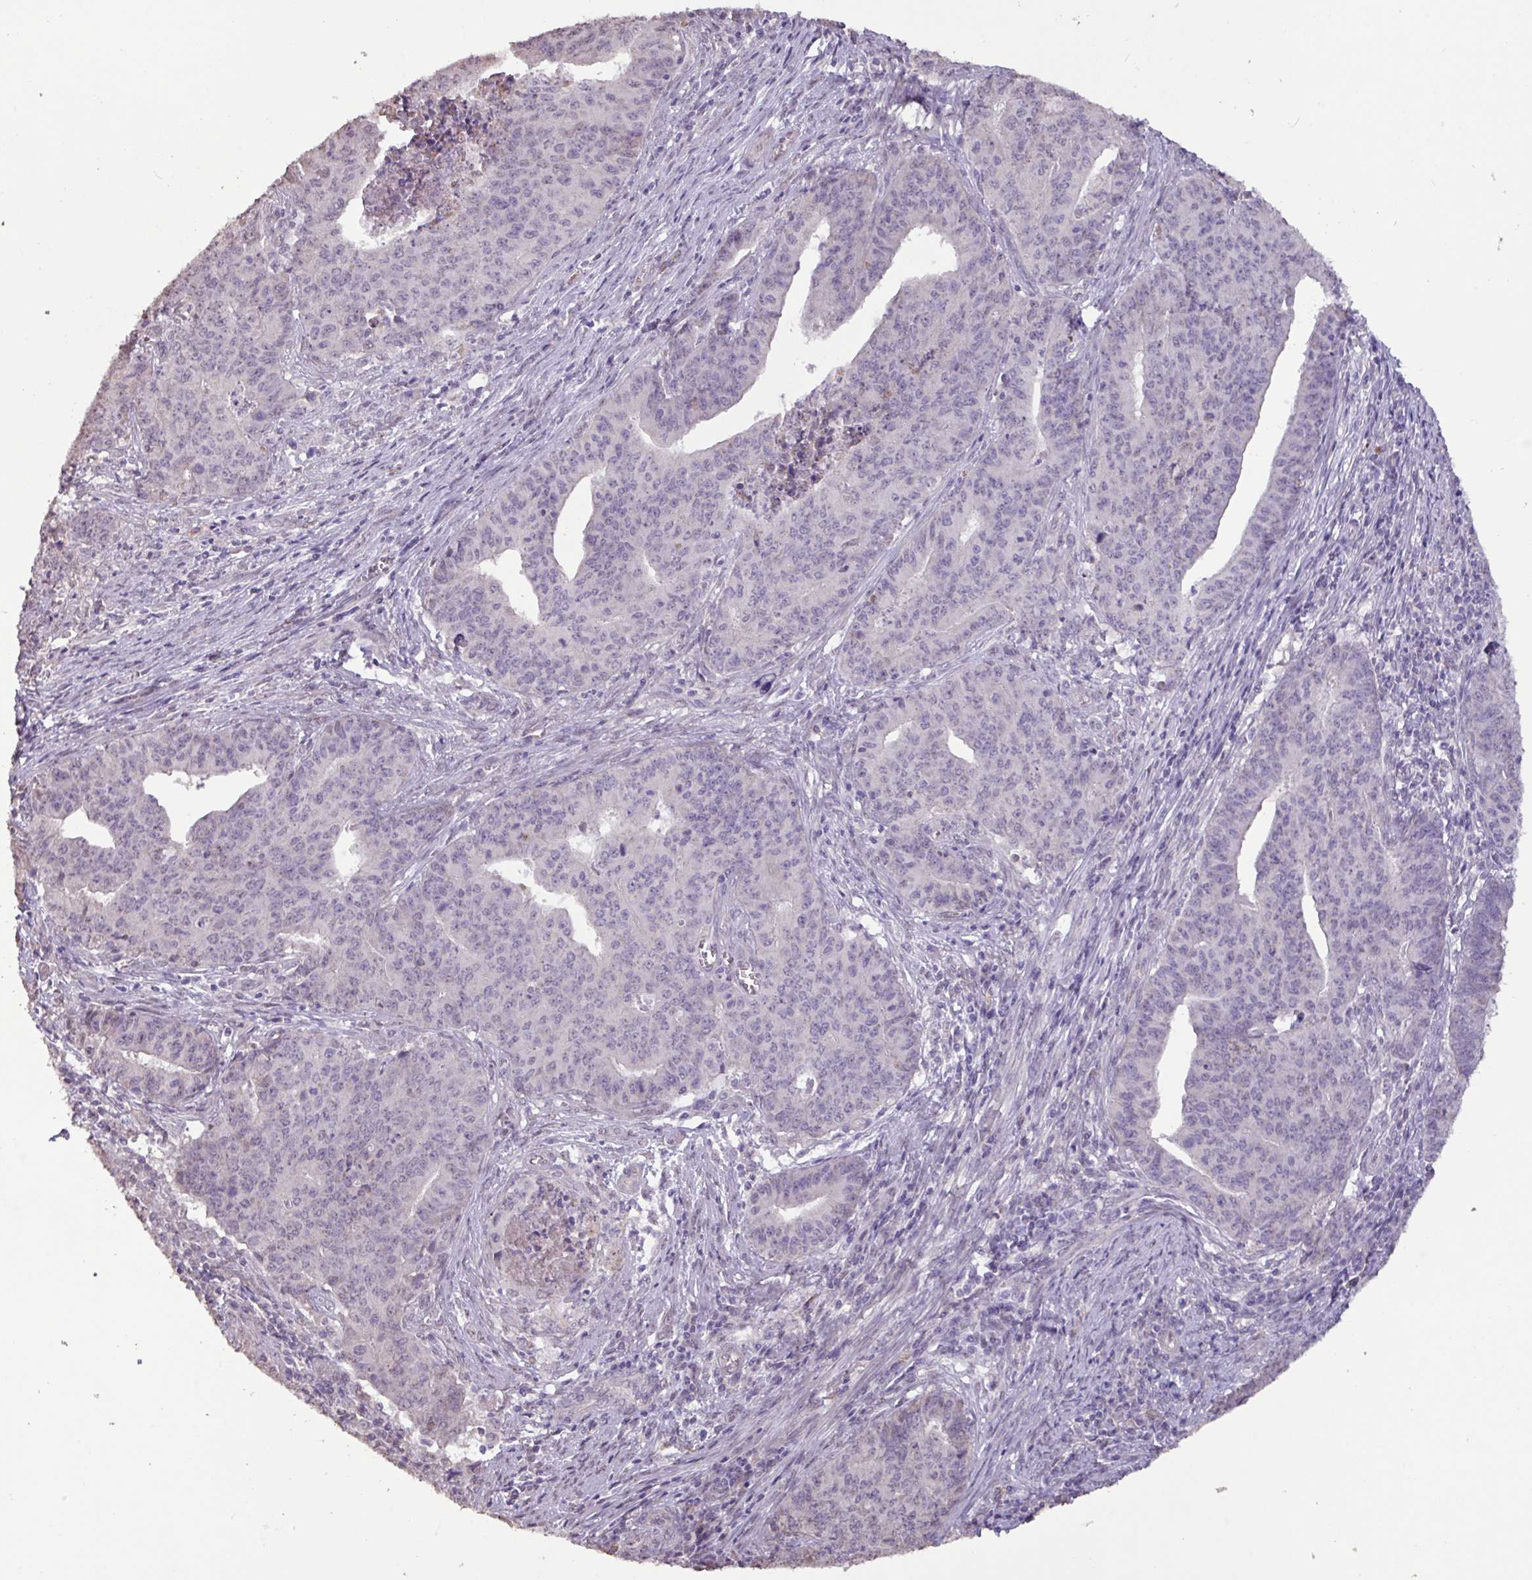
{"staining": {"intensity": "negative", "quantity": "none", "location": "none"}, "tissue": "endometrial cancer", "cell_type": "Tumor cells", "image_type": "cancer", "snomed": [{"axis": "morphology", "description": "Adenocarcinoma, NOS"}, {"axis": "topography", "description": "Endometrium"}], "caption": "This photomicrograph is of endometrial cancer stained with immunohistochemistry to label a protein in brown with the nuclei are counter-stained blue. There is no positivity in tumor cells.", "gene": "L3MBTL3", "patient": {"sex": "female", "age": 59}}